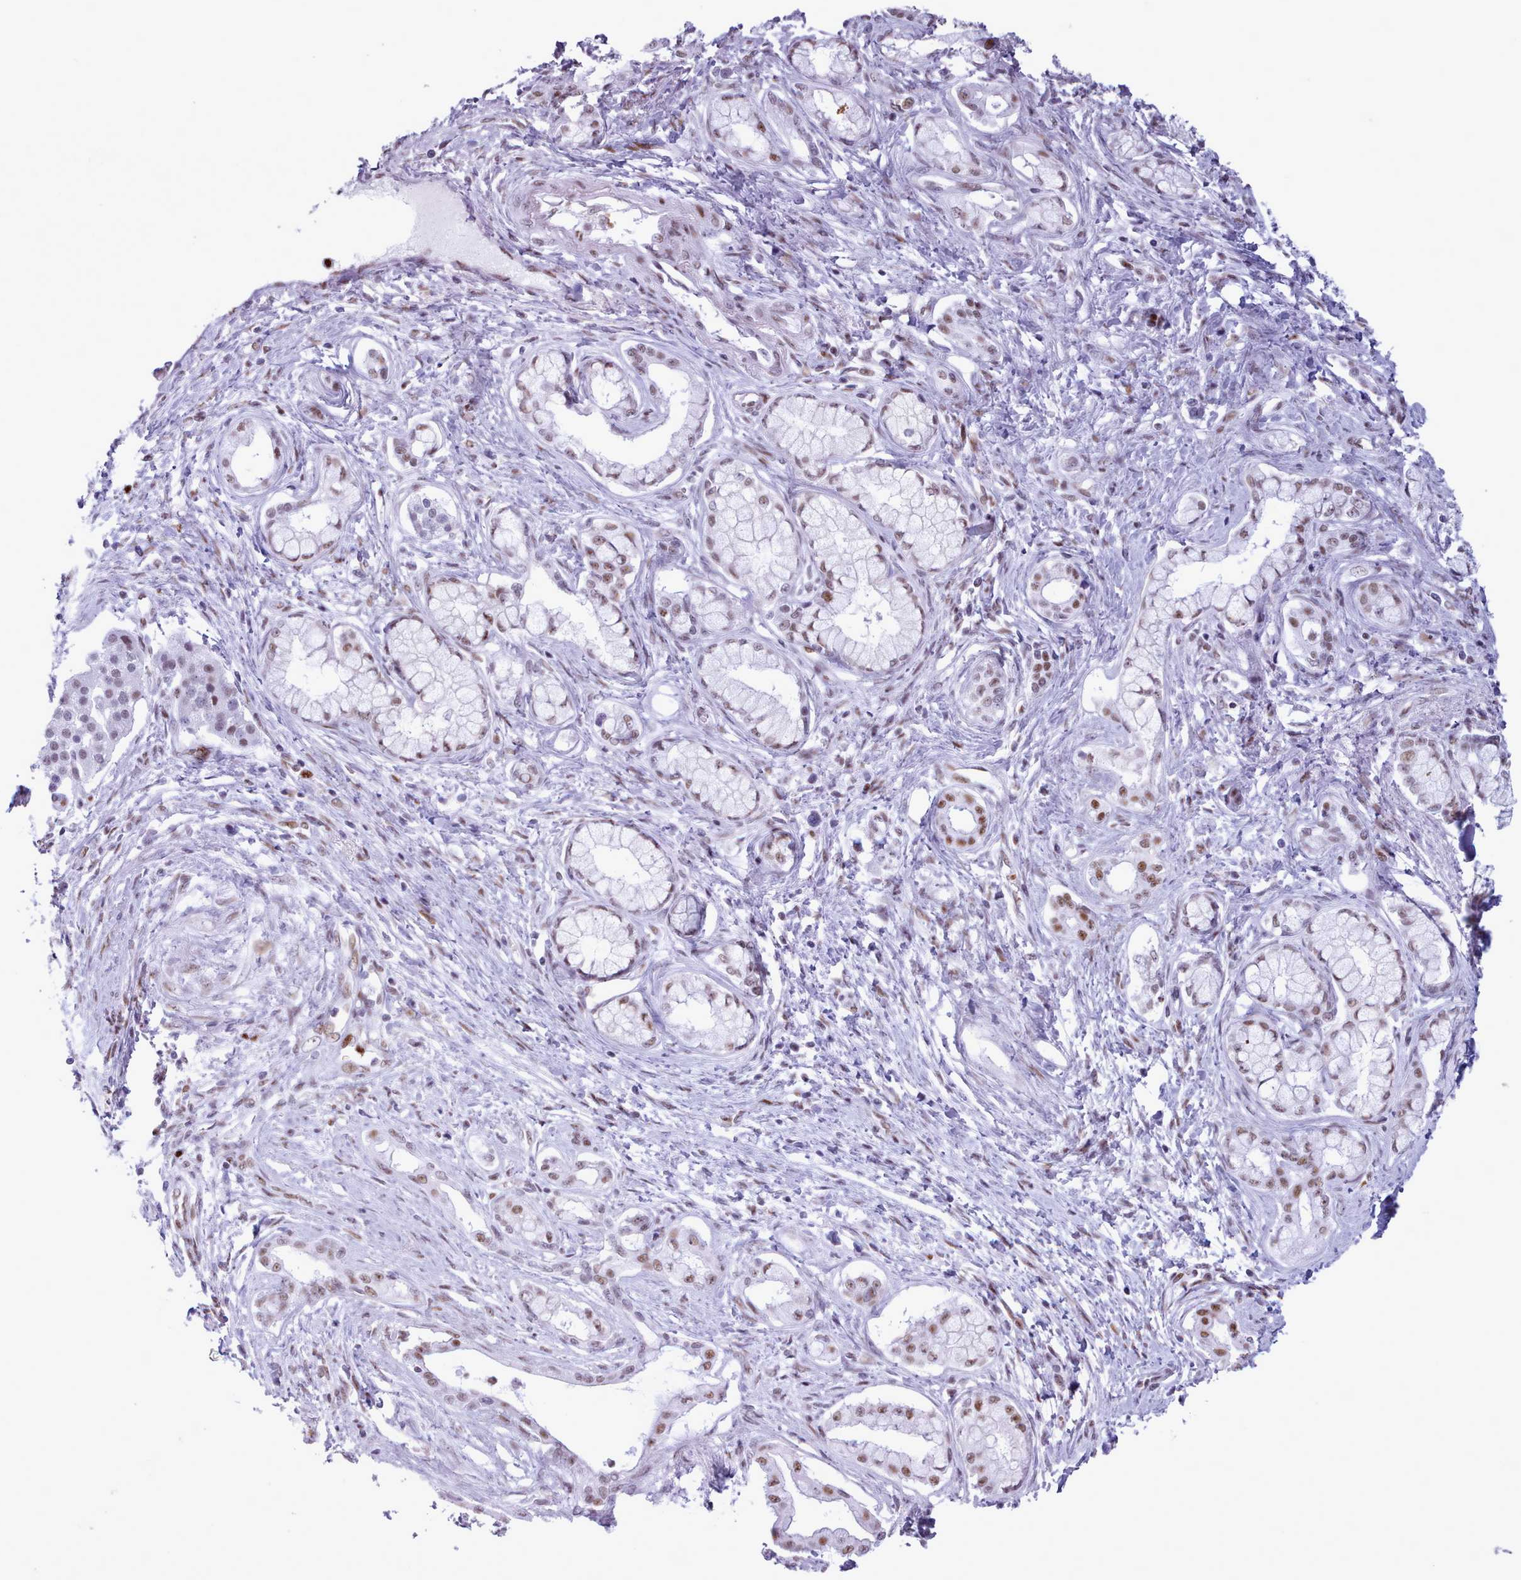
{"staining": {"intensity": "moderate", "quantity": "25%-75%", "location": "nuclear"}, "tissue": "pancreatic cancer", "cell_type": "Tumor cells", "image_type": "cancer", "snomed": [{"axis": "morphology", "description": "Adenocarcinoma, NOS"}, {"axis": "topography", "description": "Pancreas"}], "caption": "Protein staining shows moderate nuclear positivity in about 25%-75% of tumor cells in pancreatic cancer.", "gene": "SRSF4", "patient": {"sex": "male", "age": 70}}